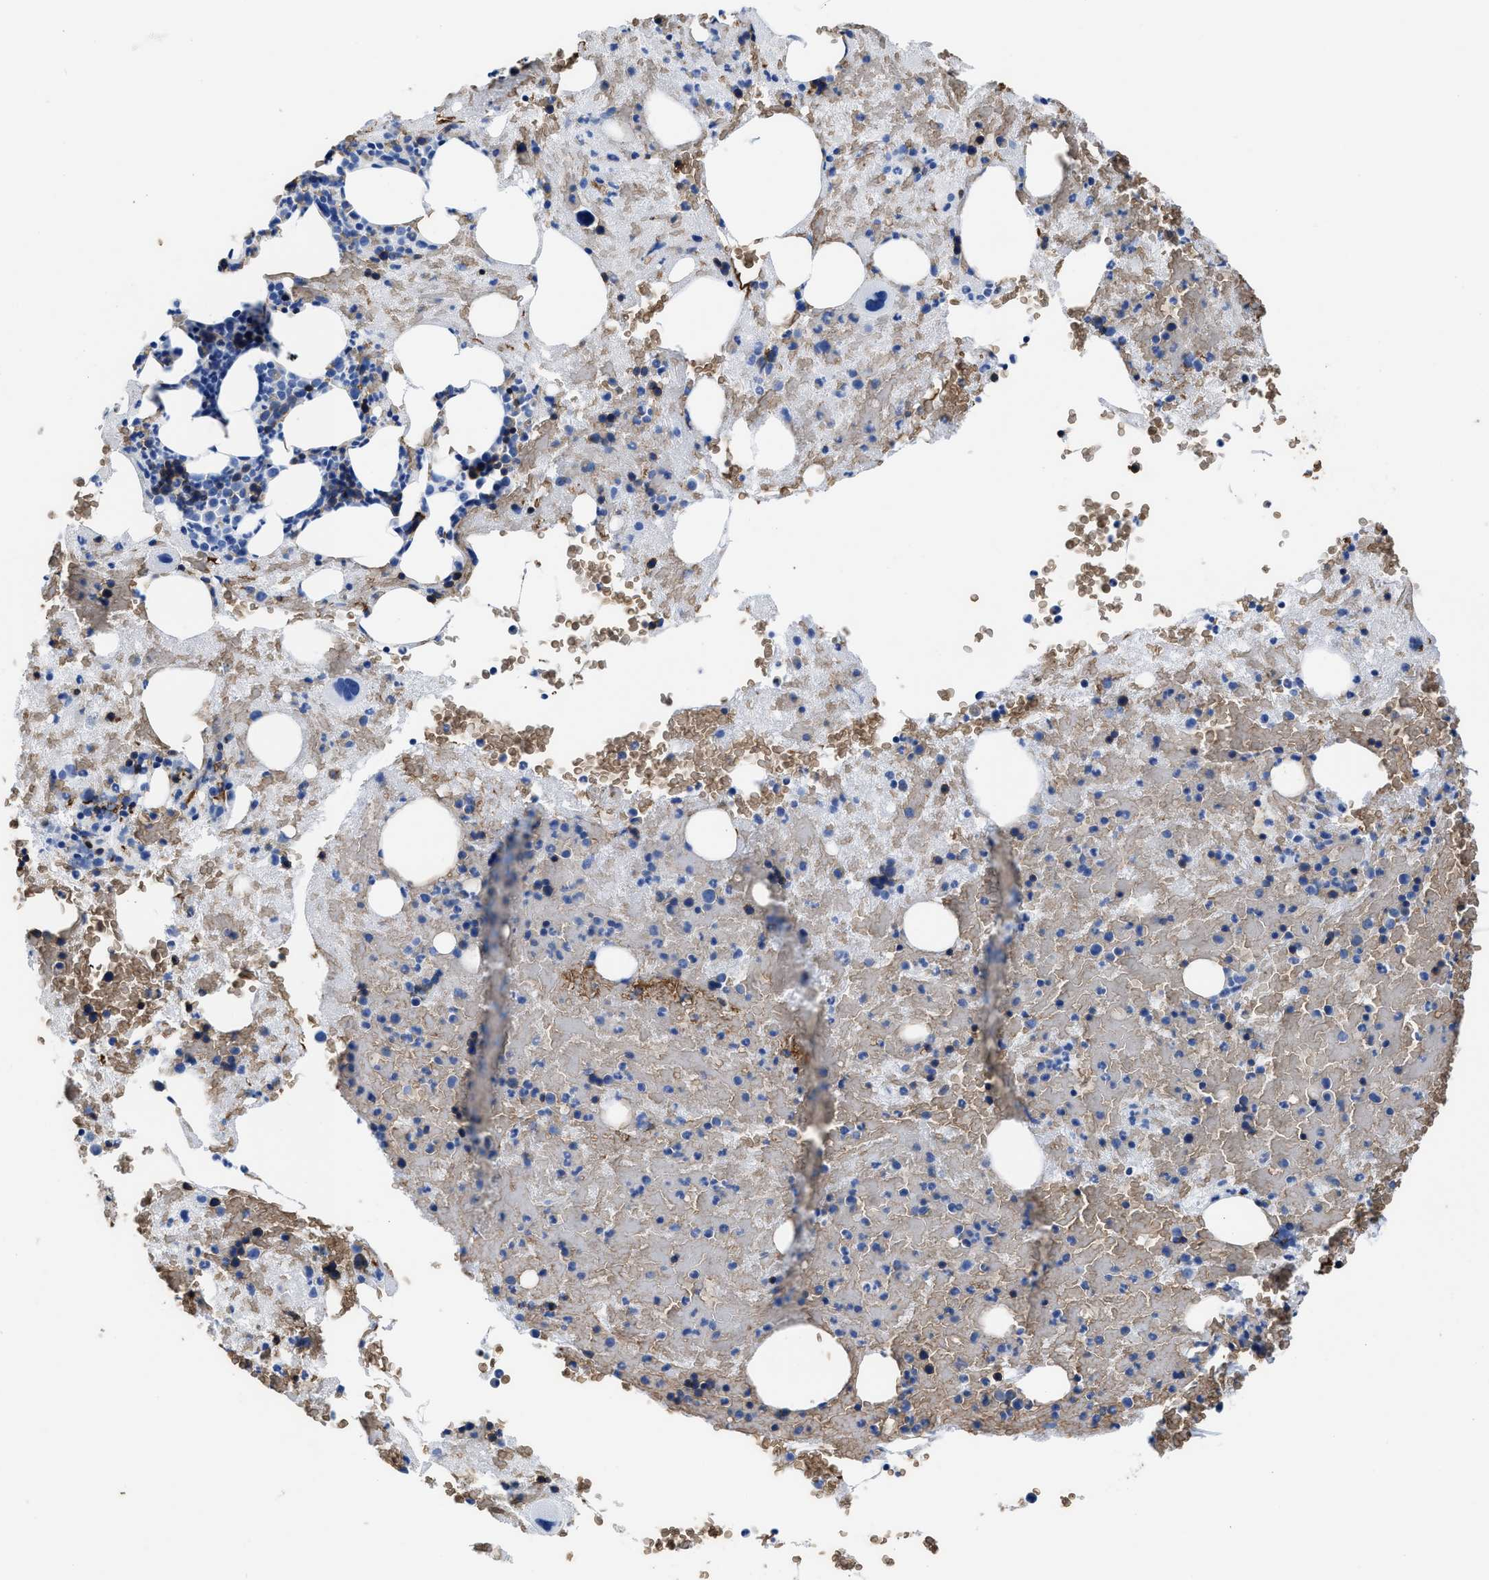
{"staining": {"intensity": "negative", "quantity": "none", "location": "none"}, "tissue": "bone marrow", "cell_type": "Hematopoietic cells", "image_type": "normal", "snomed": [{"axis": "morphology", "description": "Normal tissue, NOS"}, {"axis": "morphology", "description": "Inflammation, NOS"}, {"axis": "topography", "description": "Bone marrow"}], "caption": "A micrograph of human bone marrow is negative for staining in hematopoietic cells.", "gene": "AQP1", "patient": {"sex": "male", "age": 63}}